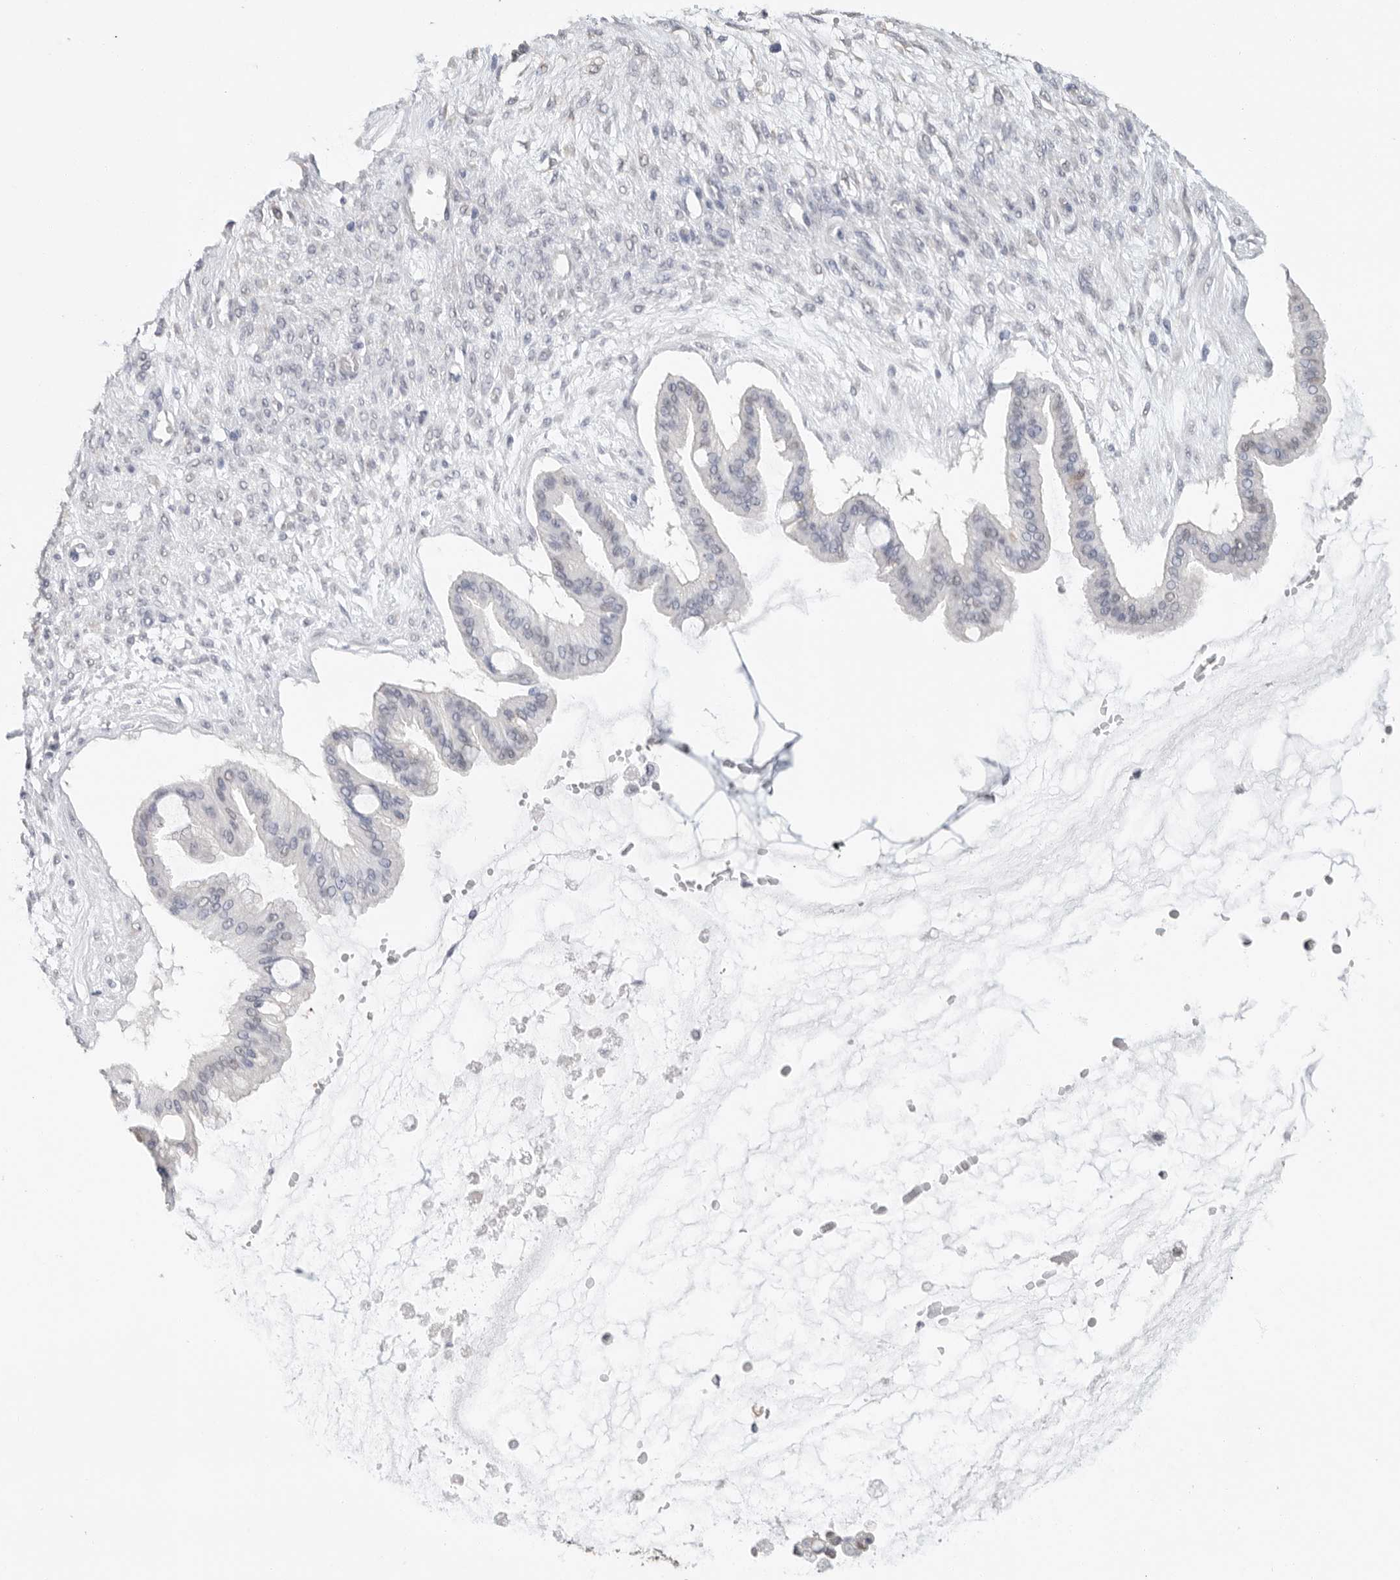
{"staining": {"intensity": "negative", "quantity": "none", "location": "none"}, "tissue": "ovarian cancer", "cell_type": "Tumor cells", "image_type": "cancer", "snomed": [{"axis": "morphology", "description": "Cystadenocarcinoma, mucinous, NOS"}, {"axis": "topography", "description": "Ovary"}], "caption": "DAB immunohistochemical staining of human mucinous cystadenocarcinoma (ovarian) exhibits no significant positivity in tumor cells. (IHC, brightfield microscopy, high magnification).", "gene": "ARHGEF10", "patient": {"sex": "female", "age": 73}}